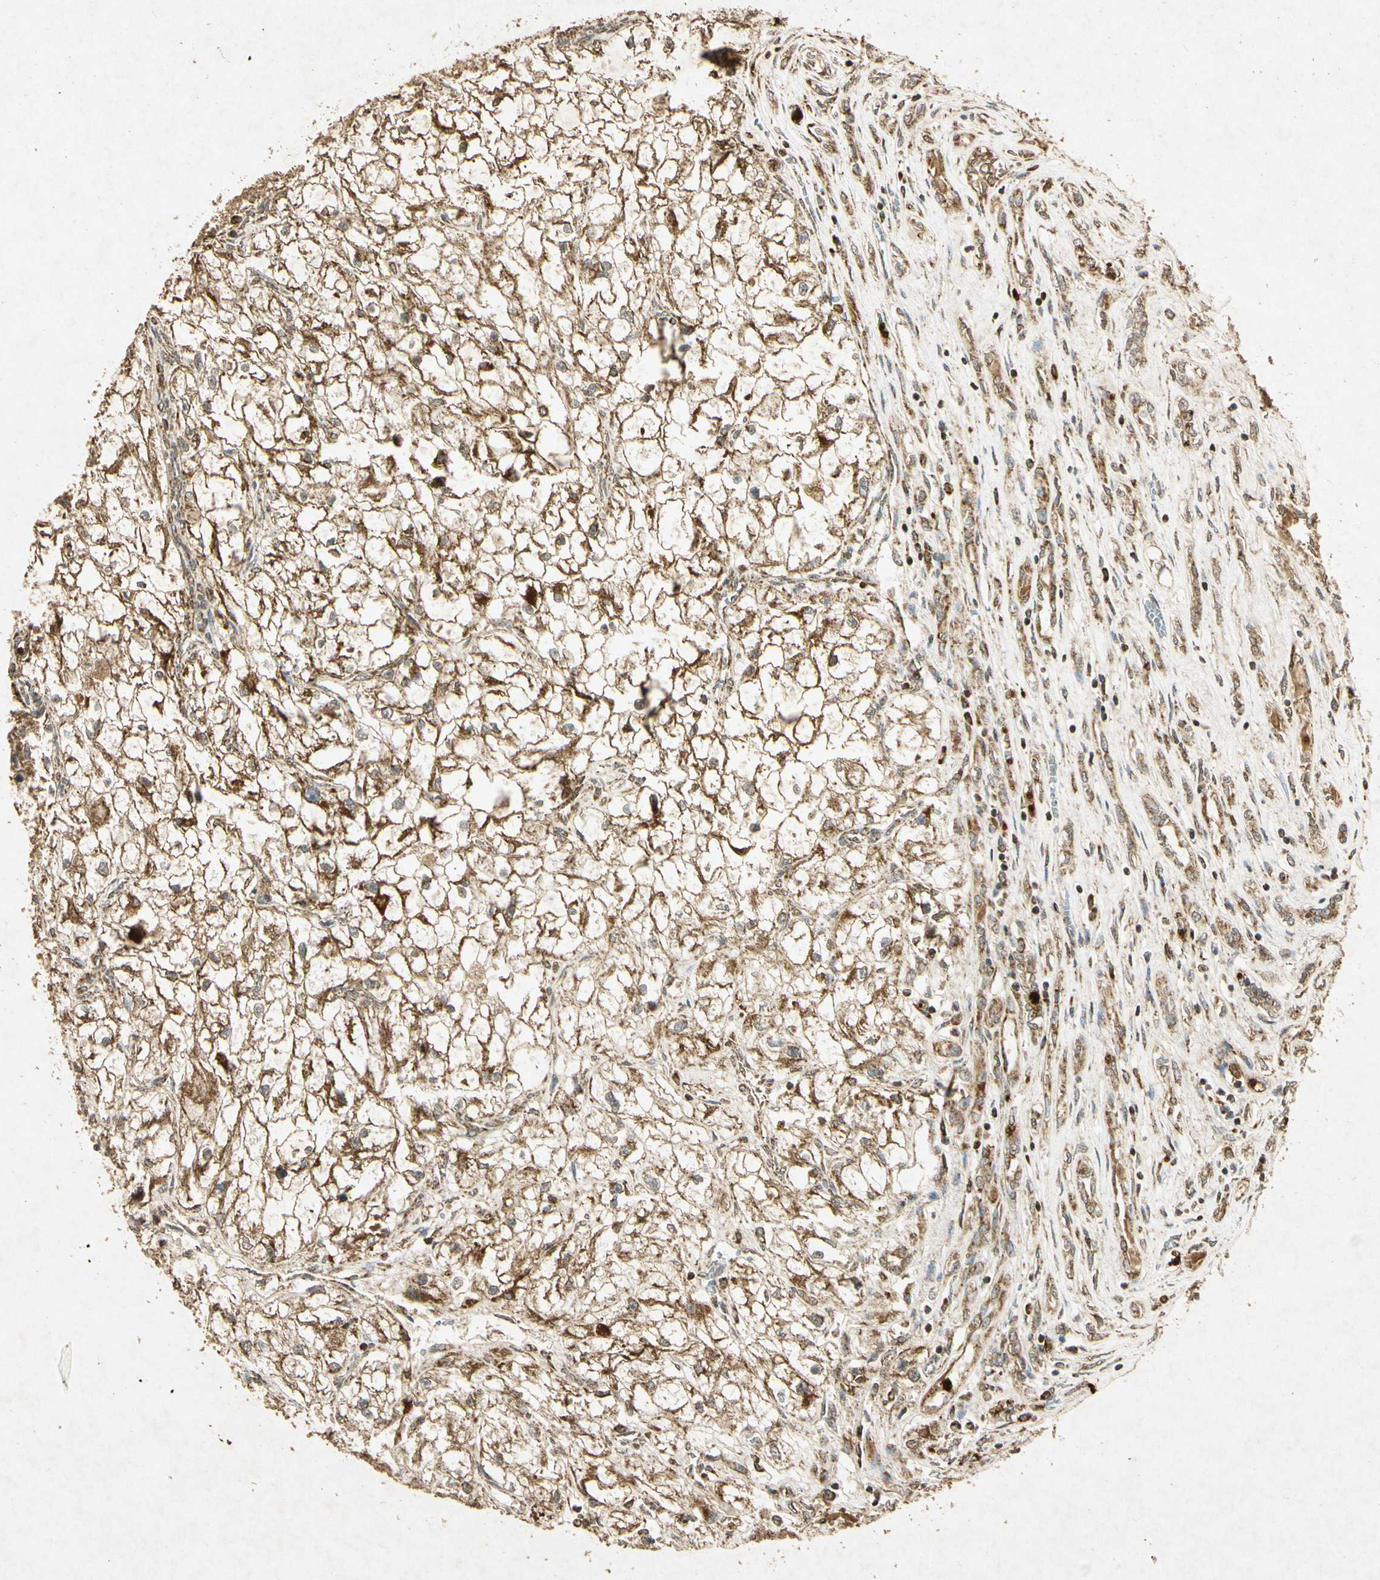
{"staining": {"intensity": "moderate", "quantity": ">75%", "location": "cytoplasmic/membranous"}, "tissue": "renal cancer", "cell_type": "Tumor cells", "image_type": "cancer", "snomed": [{"axis": "morphology", "description": "Adenocarcinoma, NOS"}, {"axis": "topography", "description": "Kidney"}], "caption": "Protein expression analysis of human renal cancer (adenocarcinoma) reveals moderate cytoplasmic/membranous staining in approximately >75% of tumor cells.", "gene": "PRDX3", "patient": {"sex": "female", "age": 70}}